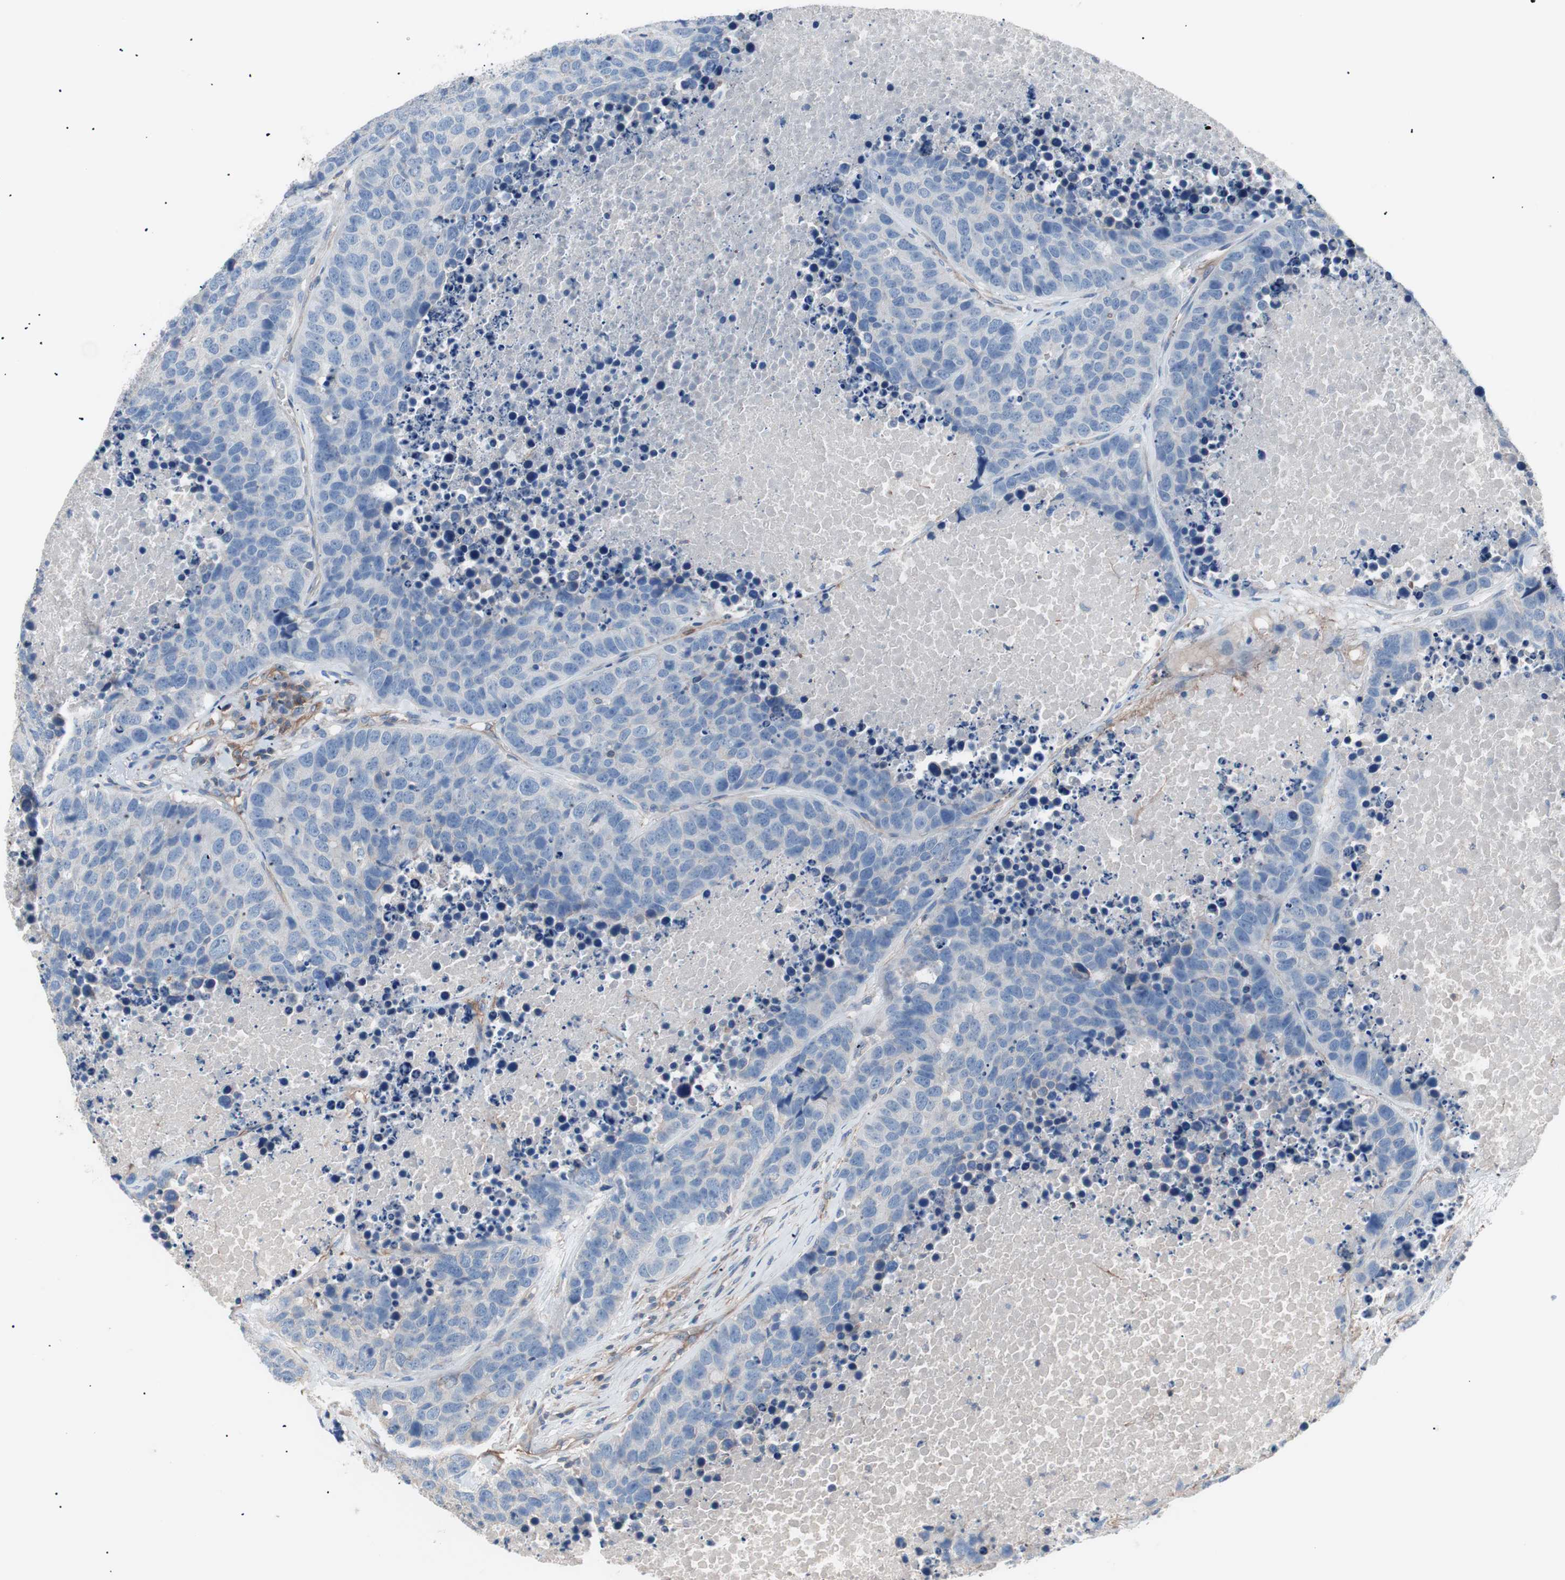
{"staining": {"intensity": "negative", "quantity": "none", "location": "none"}, "tissue": "carcinoid", "cell_type": "Tumor cells", "image_type": "cancer", "snomed": [{"axis": "morphology", "description": "Carcinoid, malignant, NOS"}, {"axis": "topography", "description": "Lung"}], "caption": "The micrograph demonstrates no significant positivity in tumor cells of carcinoid.", "gene": "GPR160", "patient": {"sex": "male", "age": 60}}